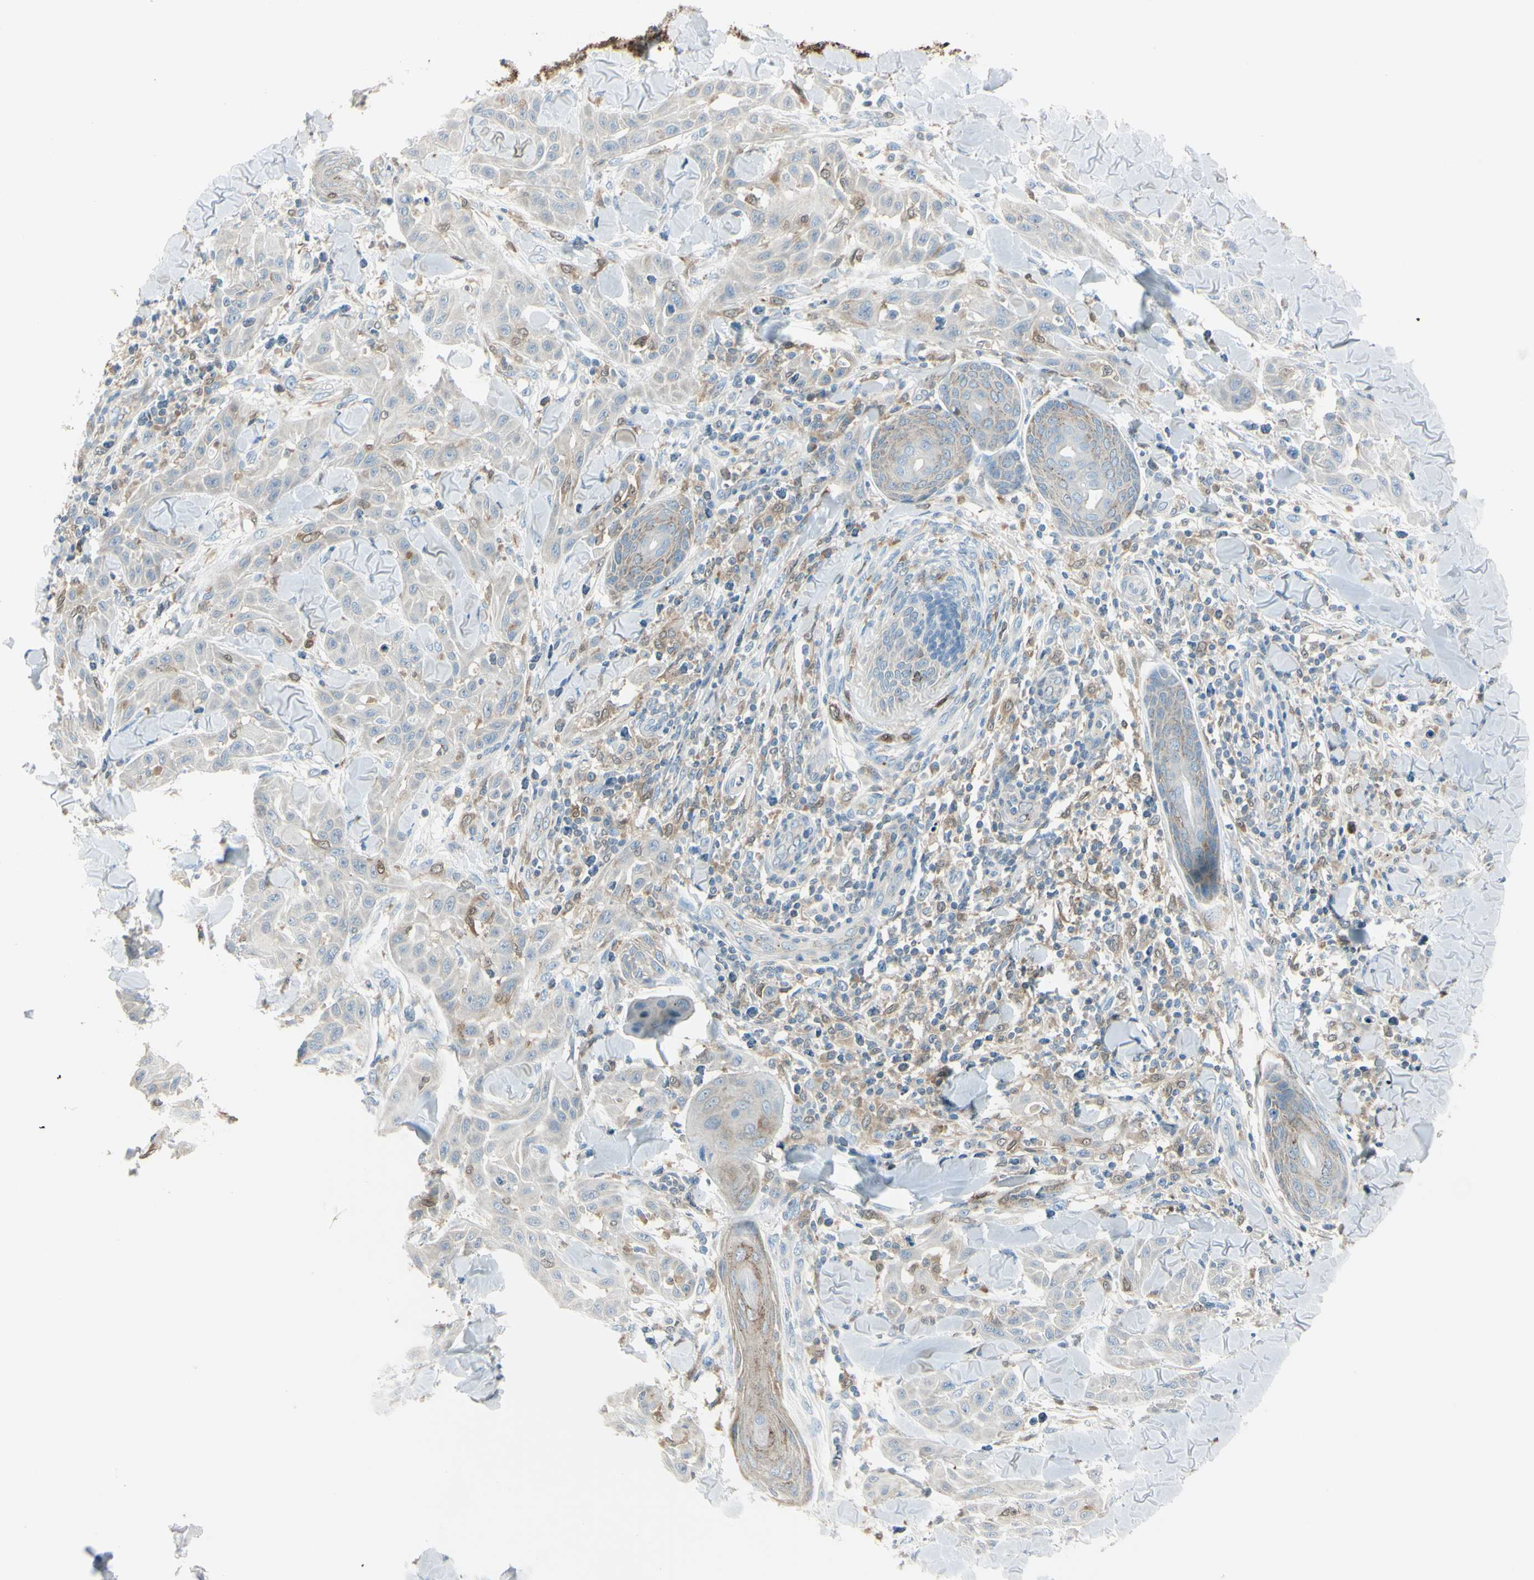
{"staining": {"intensity": "weak", "quantity": ">75%", "location": "cytoplasmic/membranous"}, "tissue": "skin cancer", "cell_type": "Tumor cells", "image_type": "cancer", "snomed": [{"axis": "morphology", "description": "Squamous cell carcinoma, NOS"}, {"axis": "topography", "description": "Skin"}], "caption": "Protein staining of skin cancer (squamous cell carcinoma) tissue displays weak cytoplasmic/membranous expression in approximately >75% of tumor cells.", "gene": "CYRIB", "patient": {"sex": "male", "age": 24}}